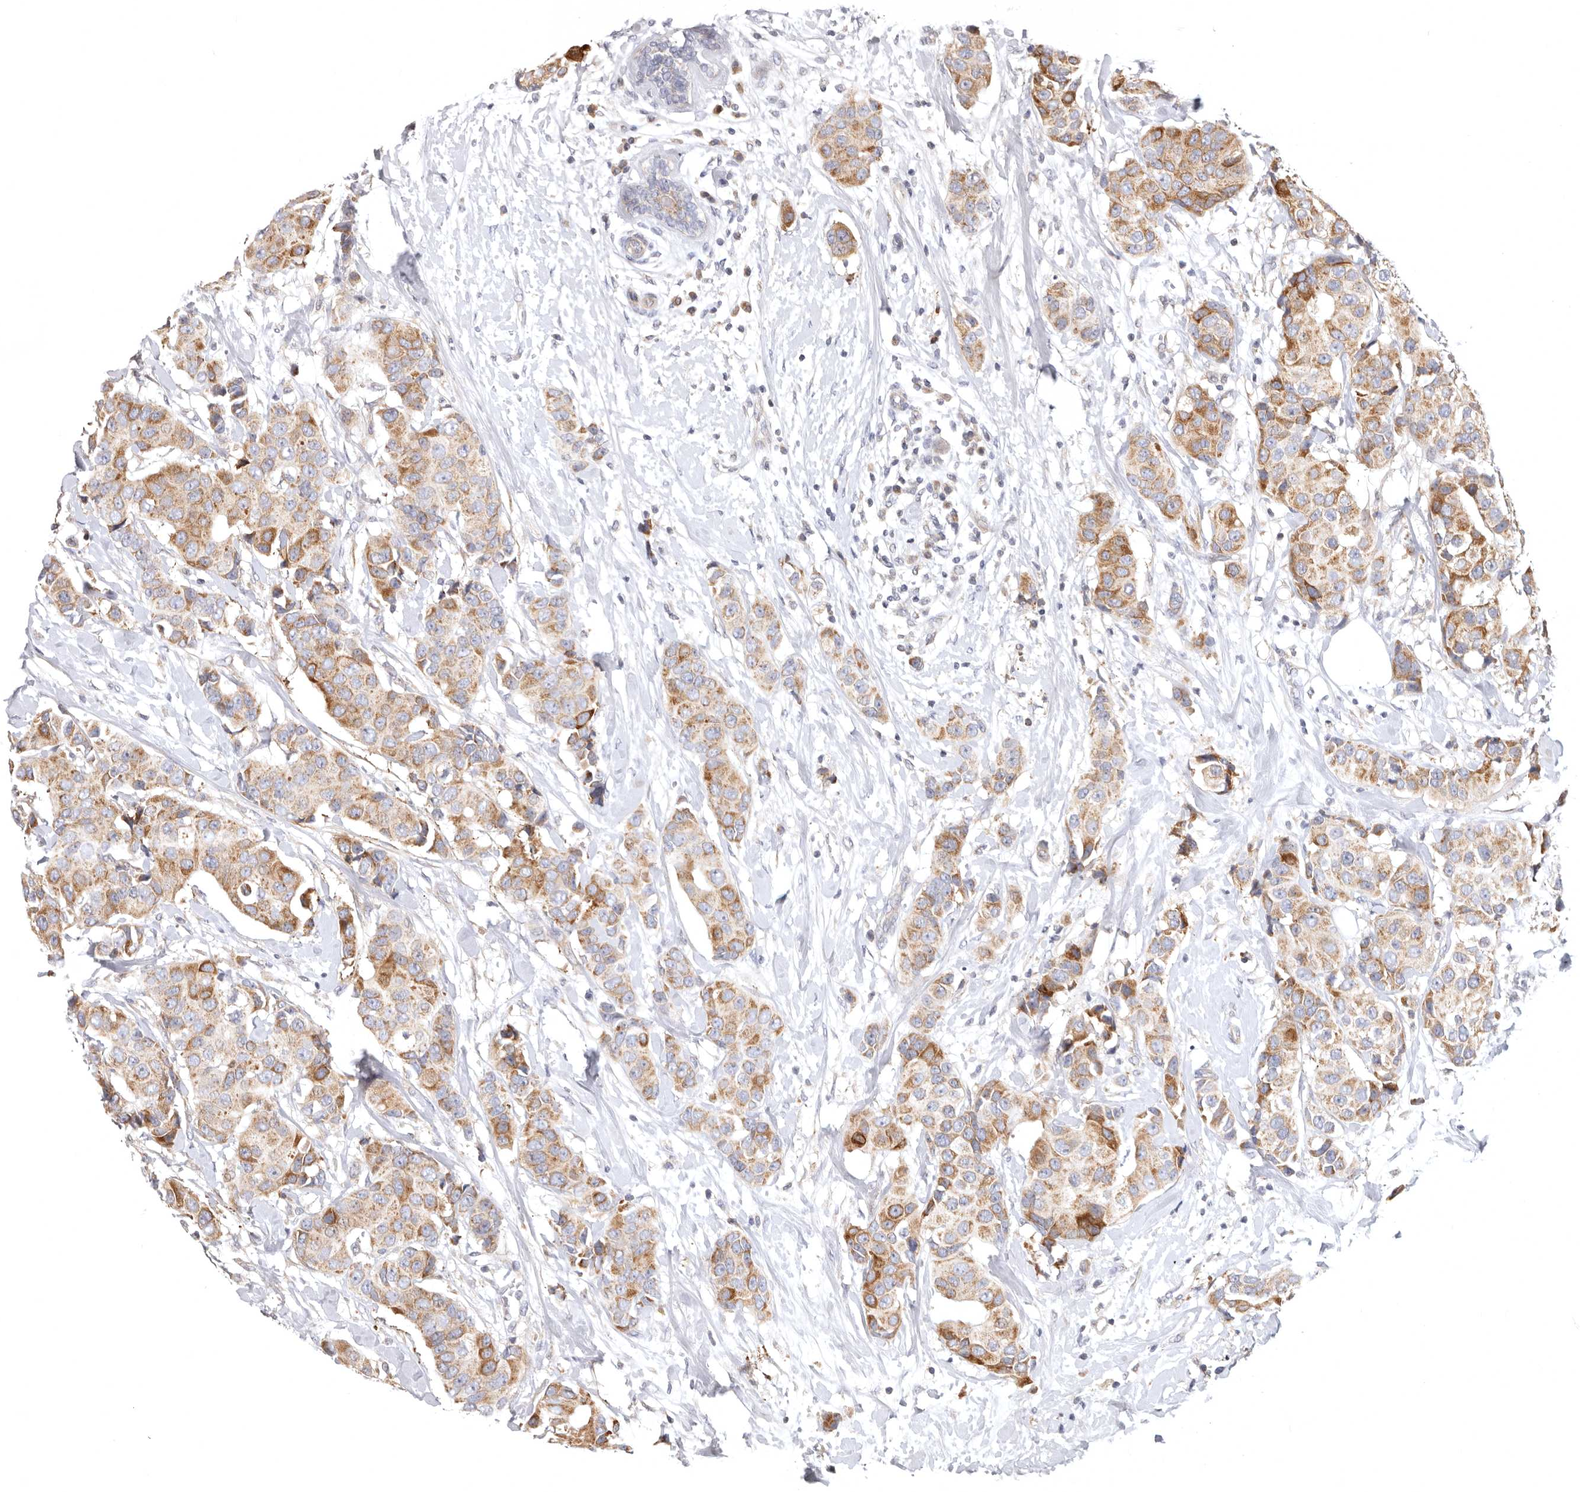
{"staining": {"intensity": "moderate", "quantity": ">75%", "location": "cytoplasmic/membranous"}, "tissue": "breast cancer", "cell_type": "Tumor cells", "image_type": "cancer", "snomed": [{"axis": "morphology", "description": "Normal tissue, NOS"}, {"axis": "morphology", "description": "Duct carcinoma"}, {"axis": "topography", "description": "Breast"}], "caption": "Protein staining displays moderate cytoplasmic/membranous expression in approximately >75% of tumor cells in breast cancer (intraductal carcinoma).", "gene": "TFB2M", "patient": {"sex": "female", "age": 39}}